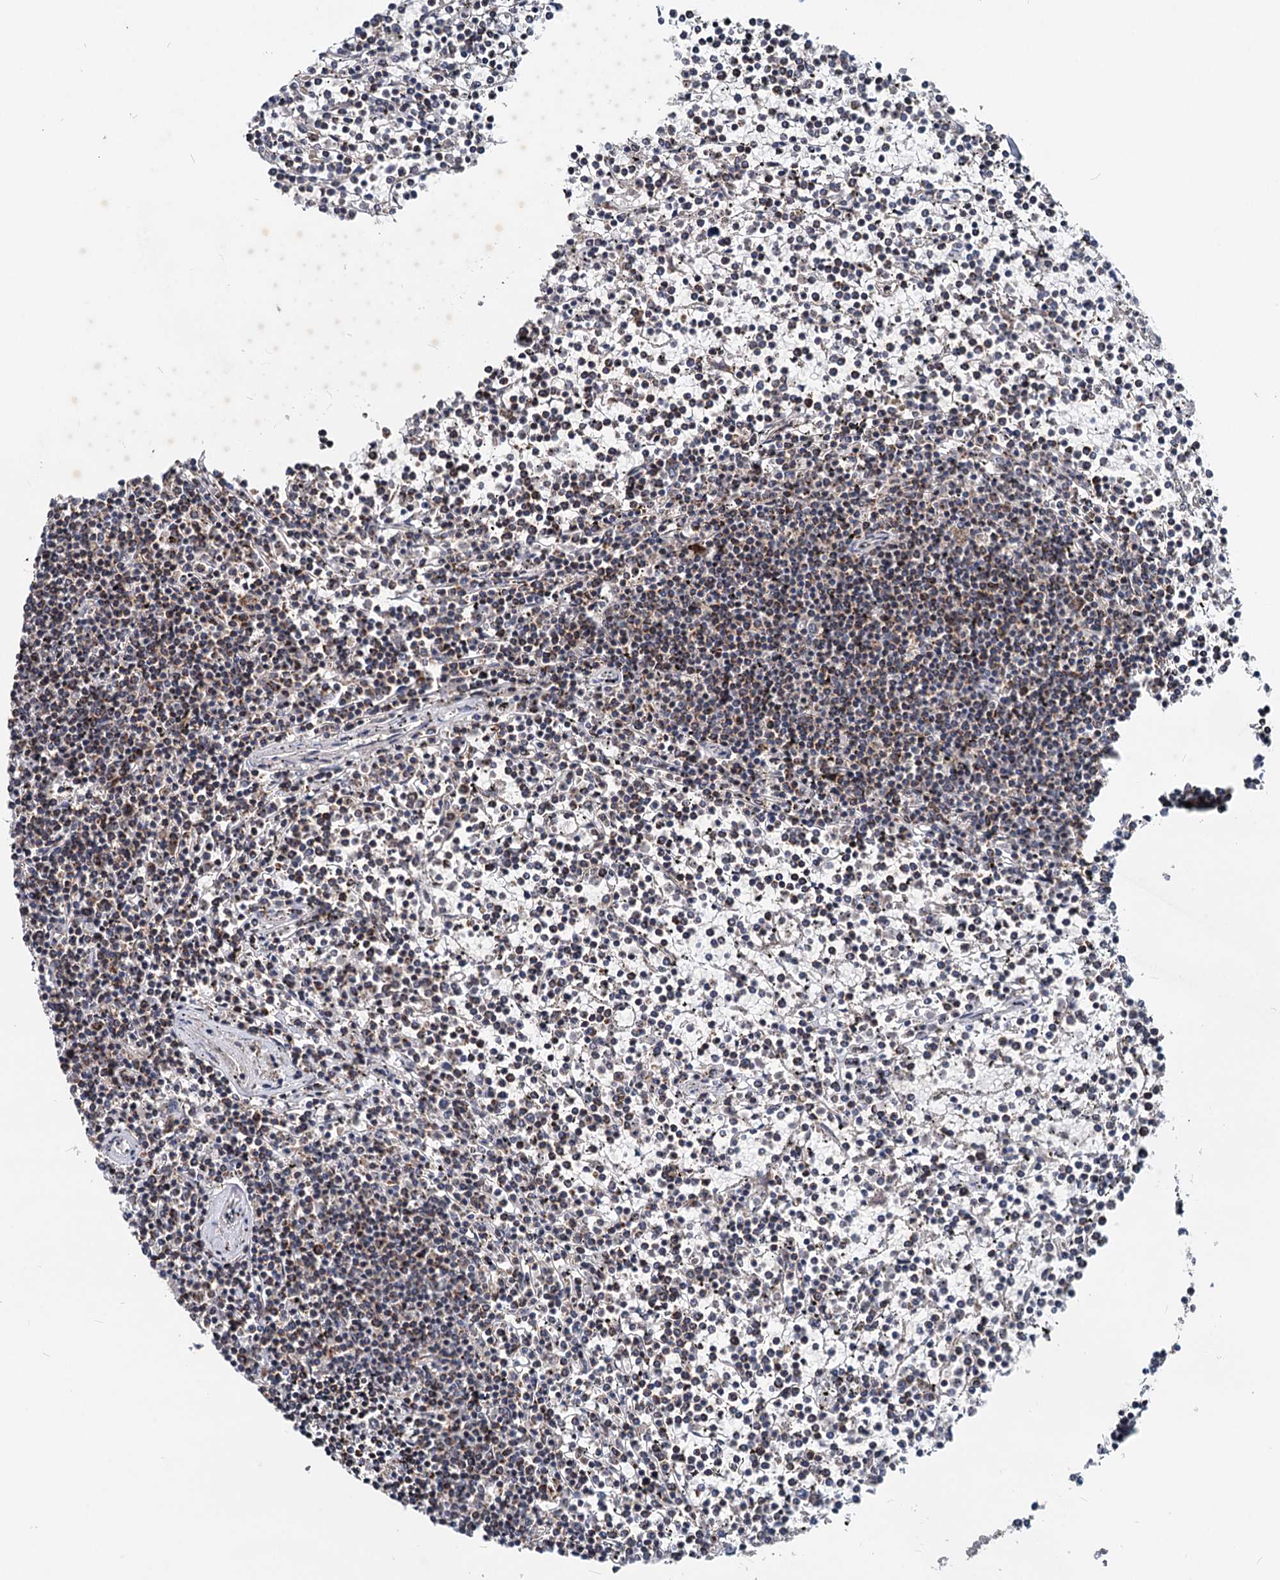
{"staining": {"intensity": "moderate", "quantity": "25%-75%", "location": "cytoplasmic/membranous"}, "tissue": "lymphoma", "cell_type": "Tumor cells", "image_type": "cancer", "snomed": [{"axis": "morphology", "description": "Malignant lymphoma, non-Hodgkin's type, Low grade"}, {"axis": "topography", "description": "Spleen"}], "caption": "Malignant lymphoma, non-Hodgkin's type (low-grade) stained with immunohistochemistry displays moderate cytoplasmic/membranous staining in about 25%-75% of tumor cells. Immunohistochemistry stains the protein of interest in brown and the nuclei are stained blue.", "gene": "RITA1", "patient": {"sex": "female", "age": 19}}